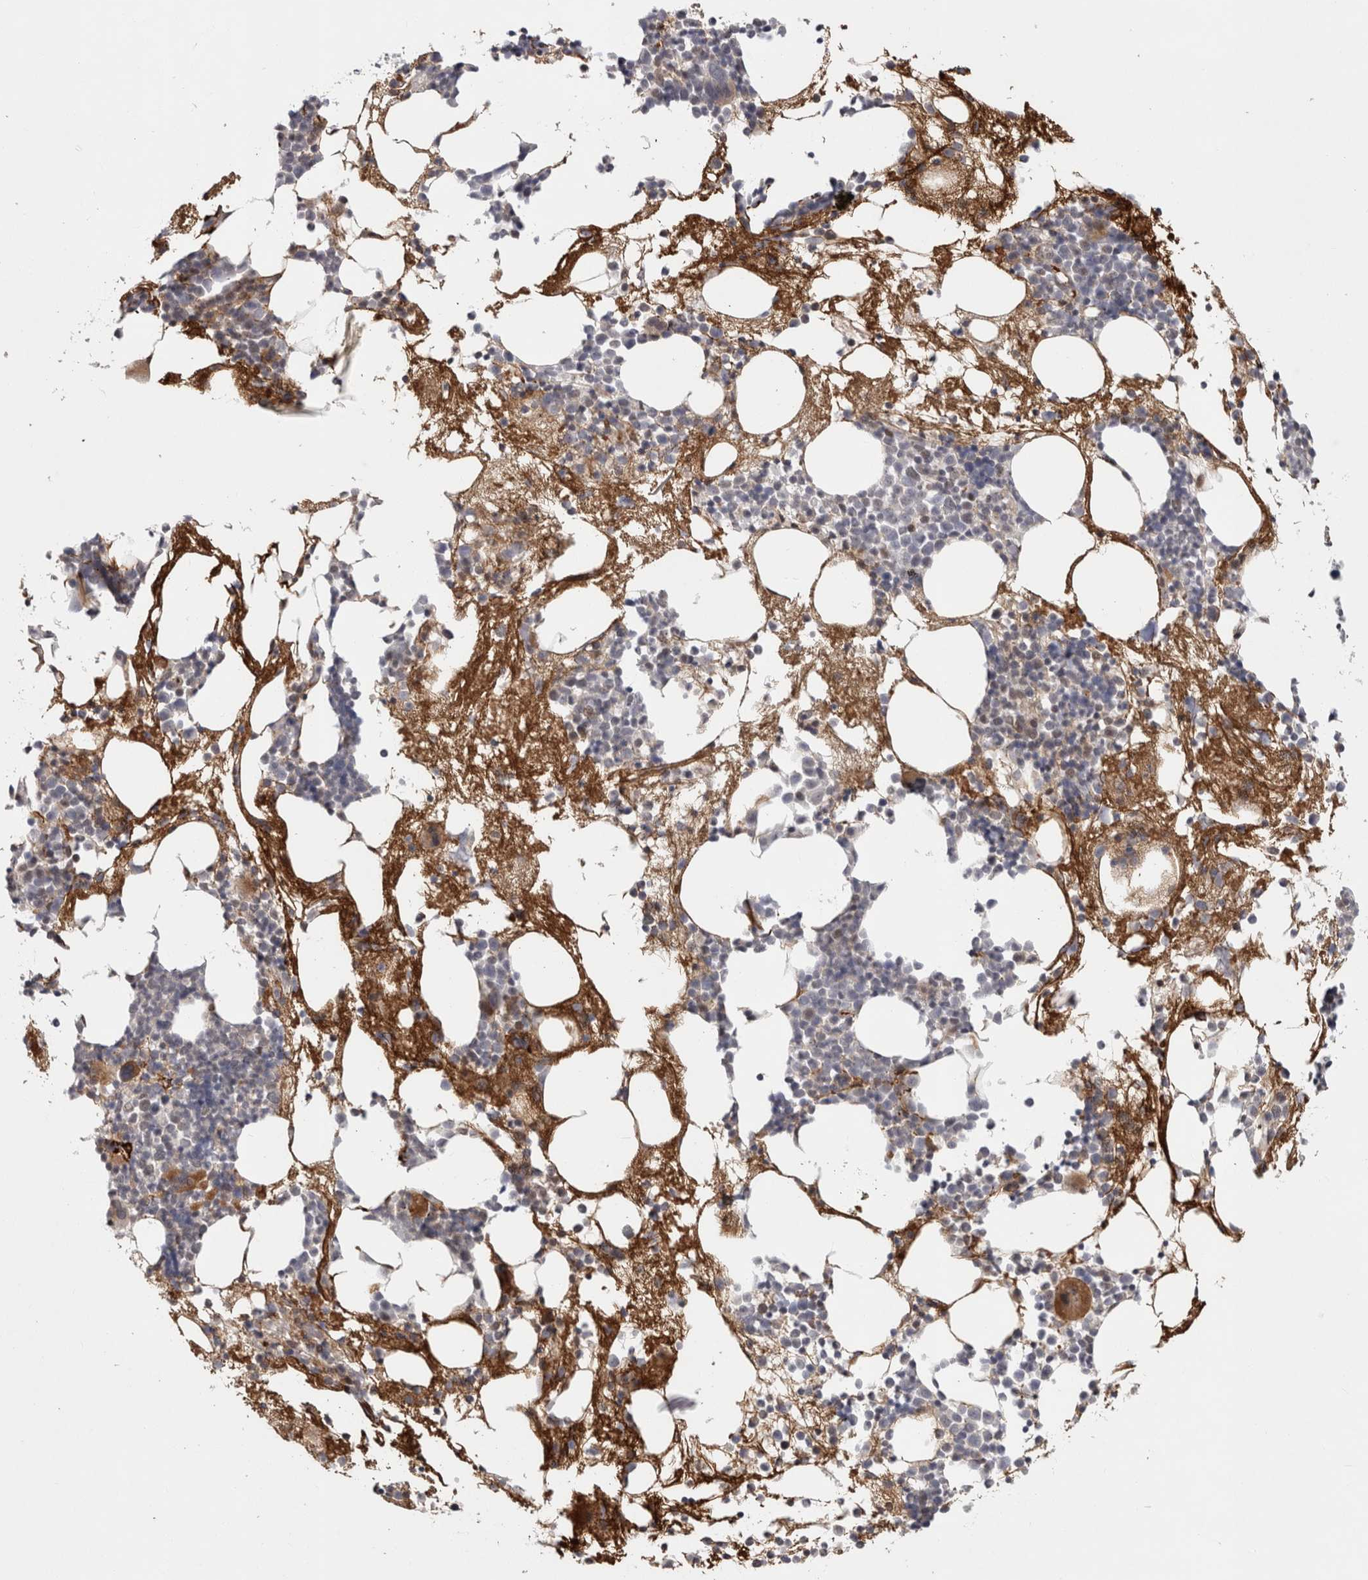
{"staining": {"intensity": "moderate", "quantity": "25%-75%", "location": "cytoplasmic/membranous"}, "tissue": "bone marrow", "cell_type": "Hematopoietic cells", "image_type": "normal", "snomed": [{"axis": "morphology", "description": "Normal tissue, NOS"}, {"axis": "morphology", "description": "Inflammation, NOS"}, {"axis": "topography", "description": "Bone marrow"}], "caption": "Immunohistochemistry (DAB) staining of unremarkable human bone marrow exhibits moderate cytoplasmic/membranous protein expression in about 25%-75% of hematopoietic cells. (DAB = brown stain, brightfield microscopy at high magnification).", "gene": "ZNF318", "patient": {"sex": "female", "age": 81}}